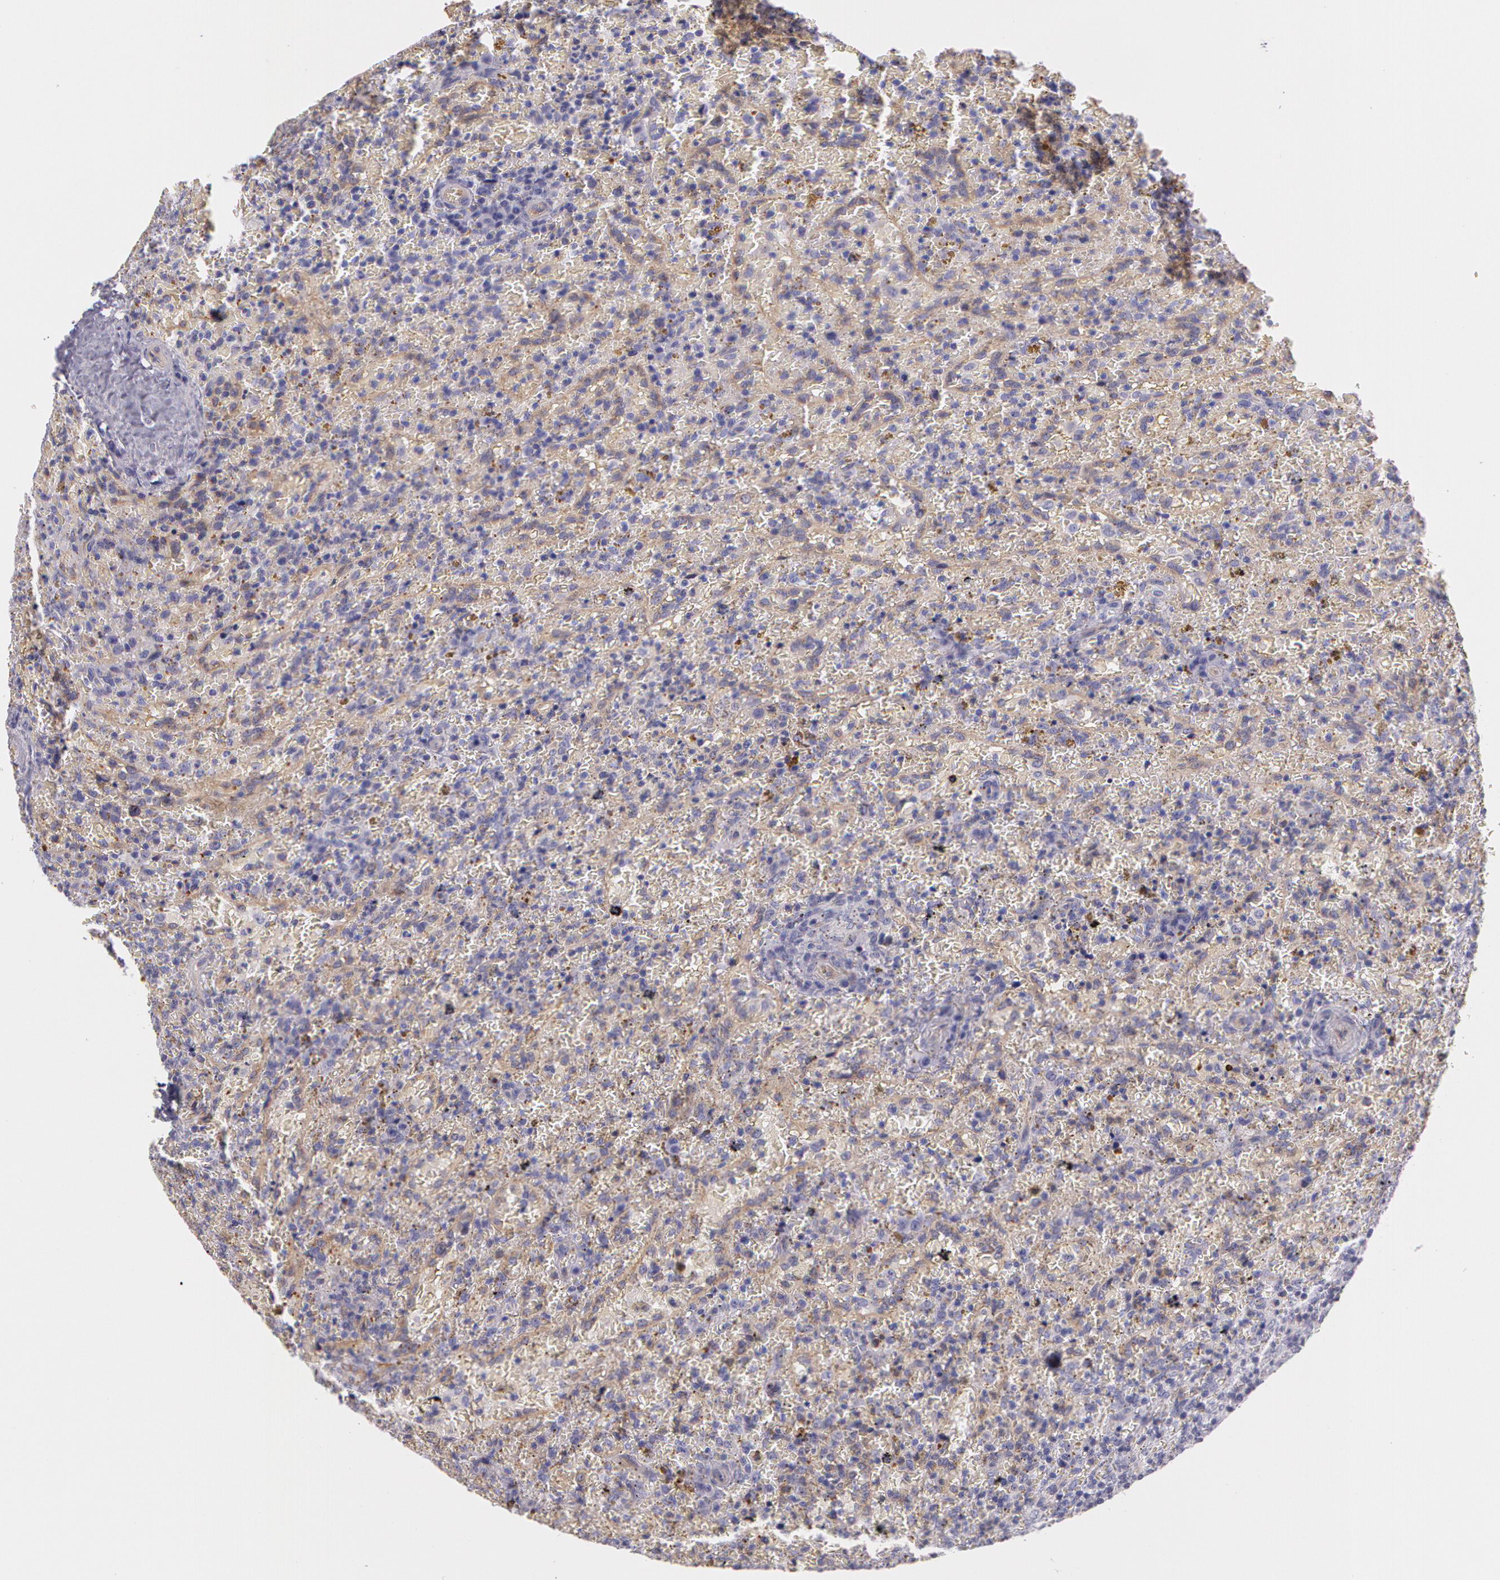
{"staining": {"intensity": "negative", "quantity": "none", "location": "none"}, "tissue": "lymphoma", "cell_type": "Tumor cells", "image_type": "cancer", "snomed": [{"axis": "morphology", "description": "Malignant lymphoma, non-Hodgkin's type, High grade"}, {"axis": "topography", "description": "Spleen"}, {"axis": "topography", "description": "Lymph node"}], "caption": "DAB immunohistochemical staining of lymphoma demonstrates no significant expression in tumor cells.", "gene": "APP", "patient": {"sex": "female", "age": 70}}